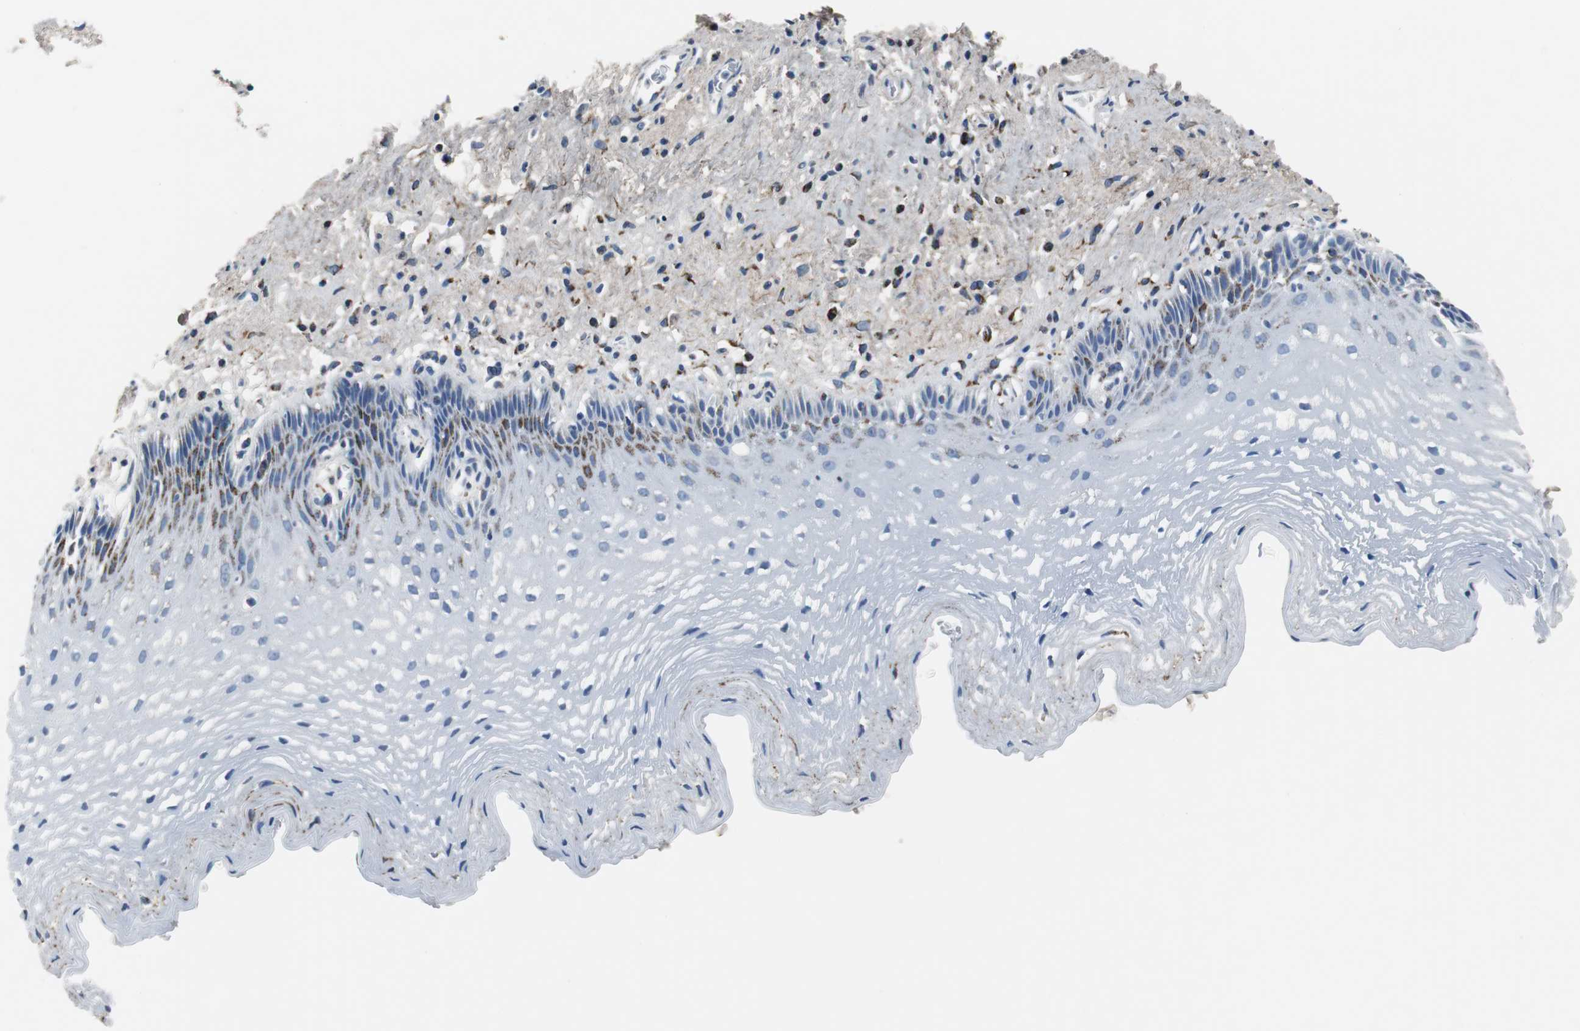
{"staining": {"intensity": "strong", "quantity": ">75%", "location": "cytoplasmic/membranous"}, "tissue": "esophagus", "cell_type": "Squamous epithelial cells", "image_type": "normal", "snomed": [{"axis": "morphology", "description": "Normal tissue, NOS"}, {"axis": "topography", "description": "Esophagus"}], "caption": "Squamous epithelial cells exhibit high levels of strong cytoplasmic/membranous staining in approximately >75% of cells in benign human esophagus.", "gene": "C1QTNF7", "patient": {"sex": "female", "age": 70}}